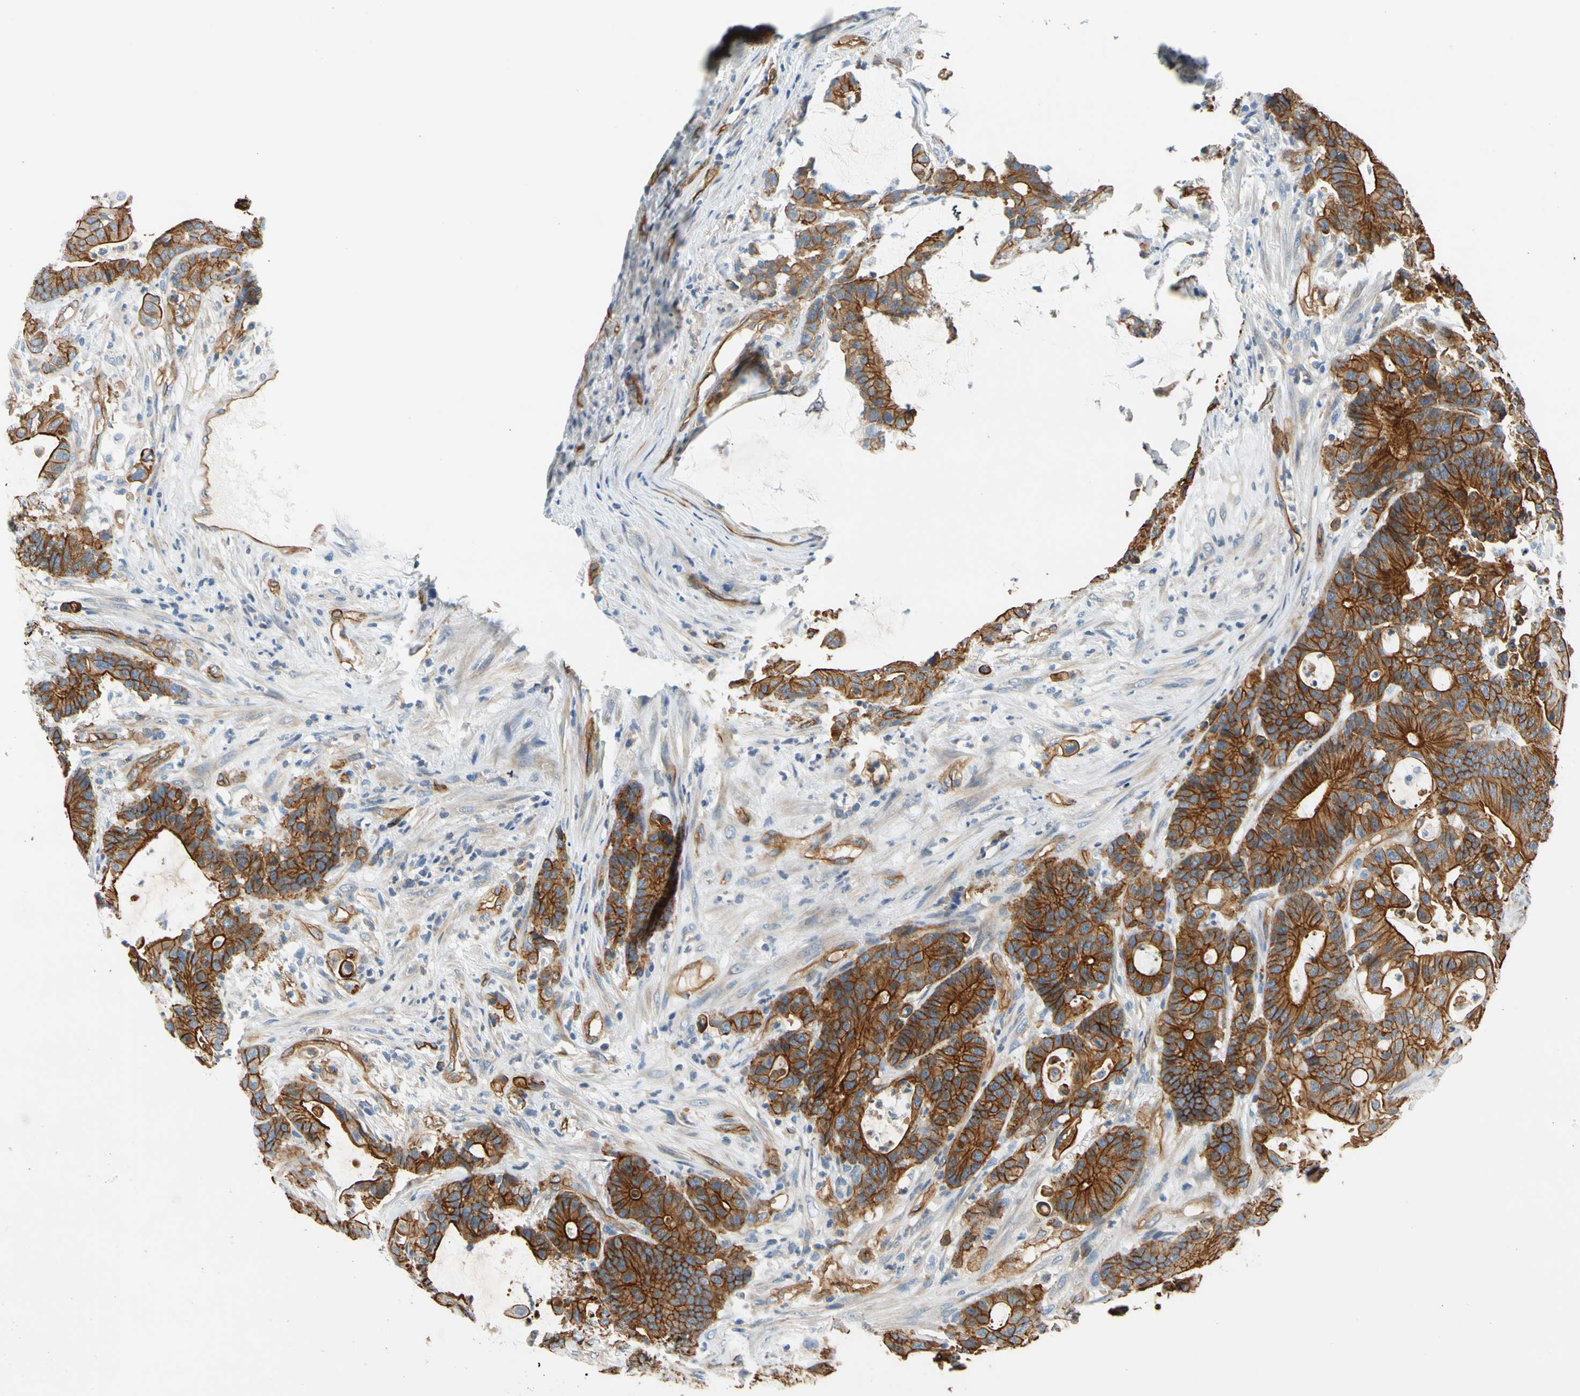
{"staining": {"intensity": "strong", "quantity": ">75%", "location": "cytoplasmic/membranous"}, "tissue": "colorectal cancer", "cell_type": "Tumor cells", "image_type": "cancer", "snomed": [{"axis": "morphology", "description": "Adenocarcinoma, NOS"}, {"axis": "topography", "description": "Colon"}], "caption": "A photomicrograph of colorectal cancer stained for a protein reveals strong cytoplasmic/membranous brown staining in tumor cells.", "gene": "SPTAN1", "patient": {"sex": "female", "age": 84}}